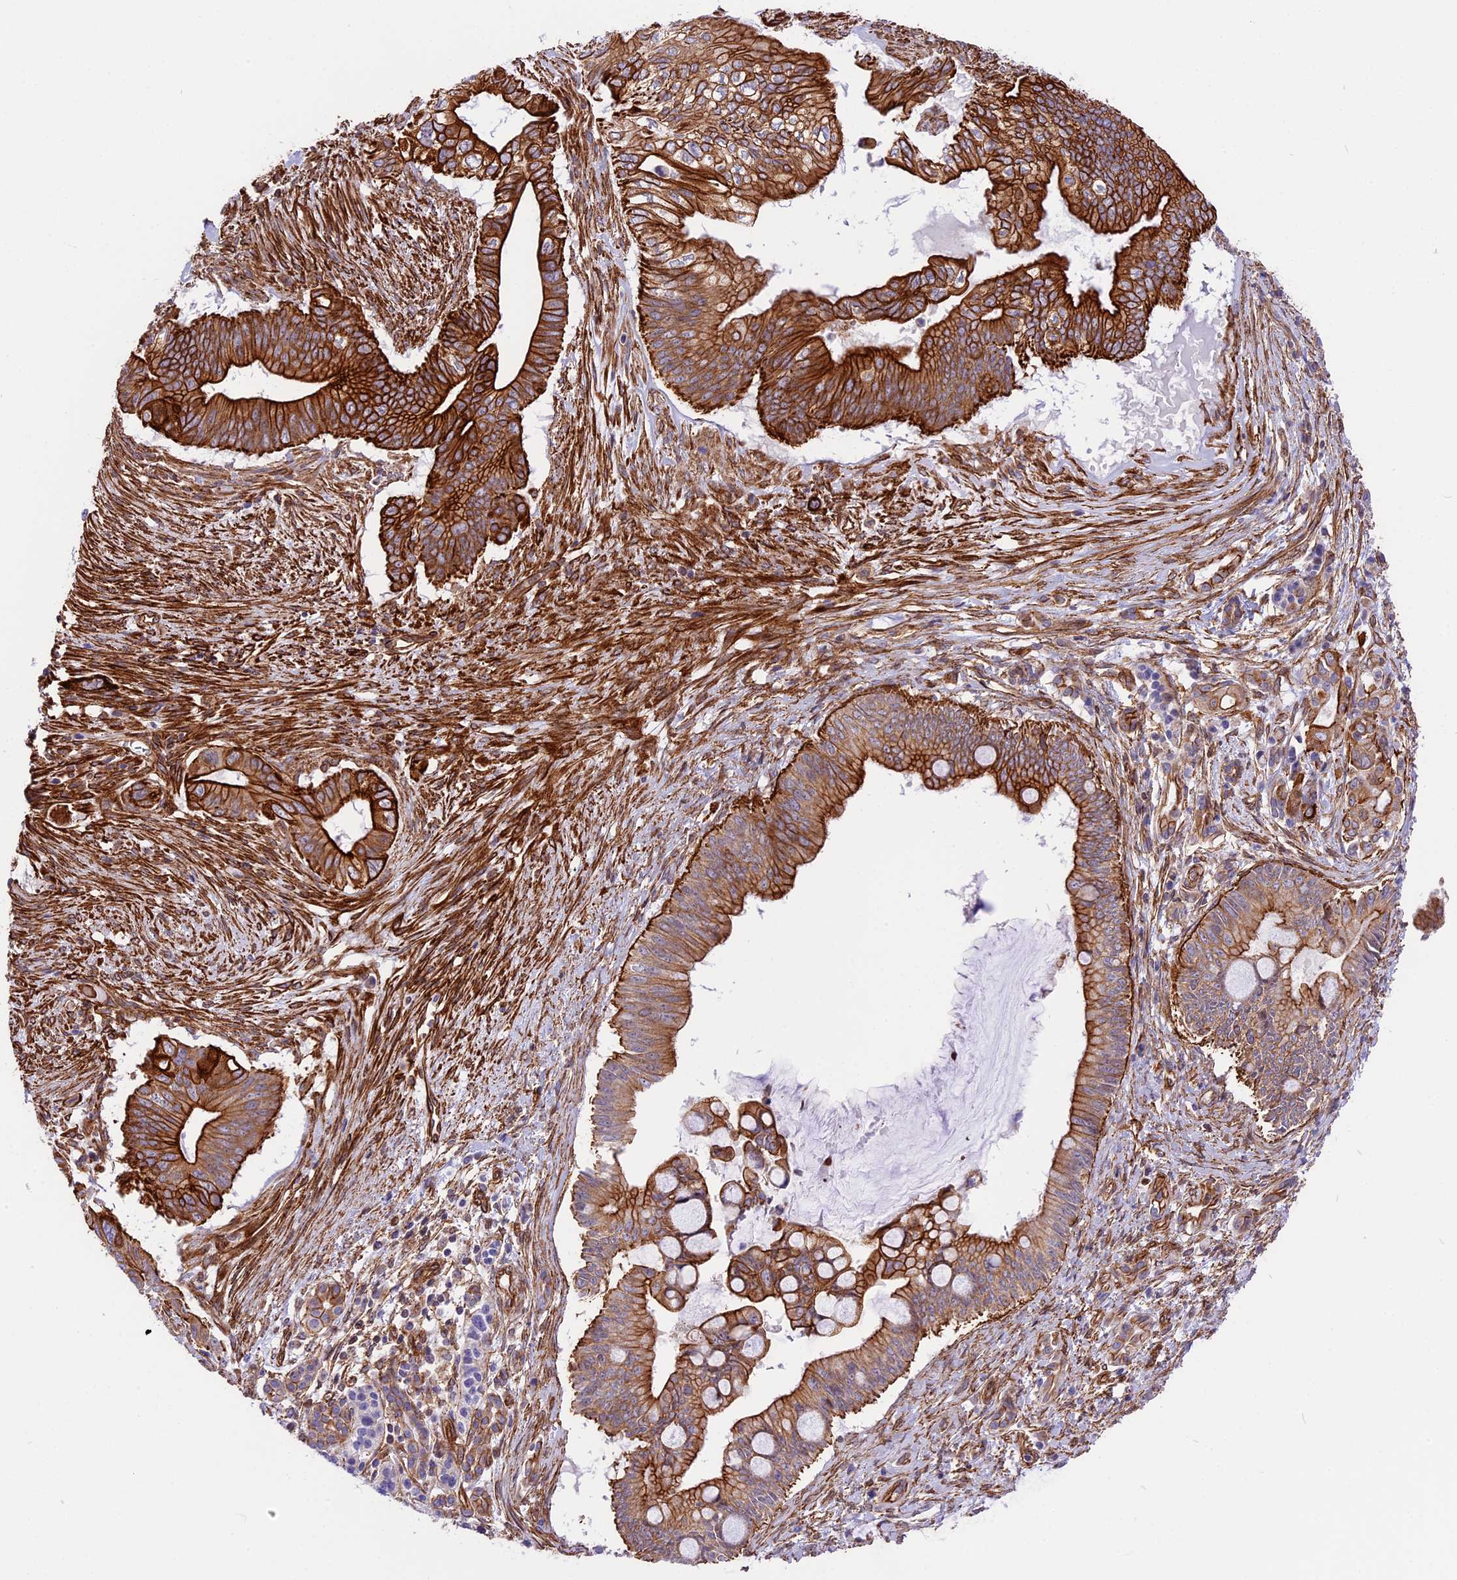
{"staining": {"intensity": "strong", "quantity": ">75%", "location": "cytoplasmic/membranous"}, "tissue": "pancreatic cancer", "cell_type": "Tumor cells", "image_type": "cancer", "snomed": [{"axis": "morphology", "description": "Adenocarcinoma, NOS"}, {"axis": "topography", "description": "Pancreas"}], "caption": "The micrograph reveals immunohistochemical staining of adenocarcinoma (pancreatic). There is strong cytoplasmic/membranous expression is identified in approximately >75% of tumor cells.", "gene": "R3HDM4", "patient": {"sex": "male", "age": 68}}